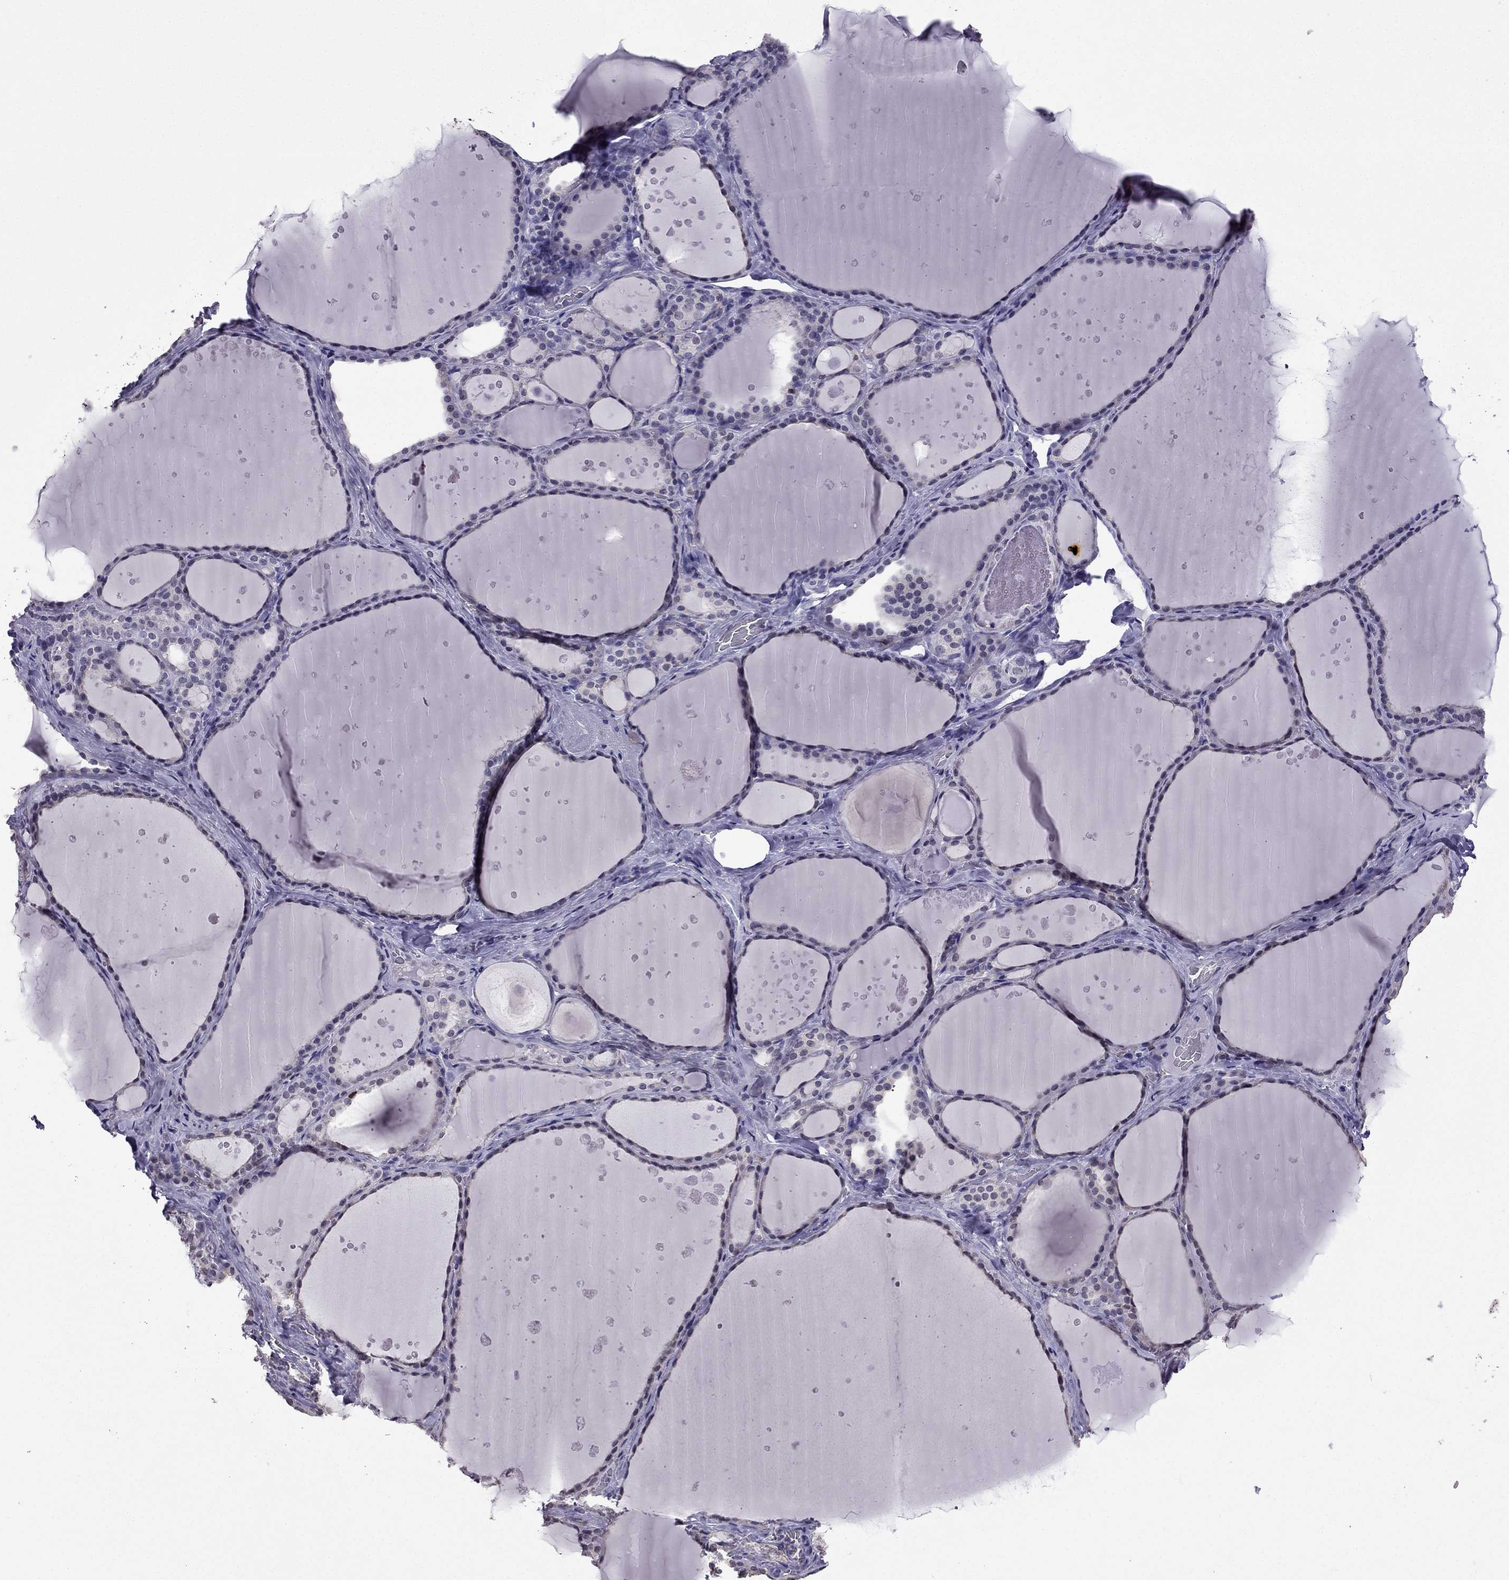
{"staining": {"intensity": "negative", "quantity": "none", "location": "none"}, "tissue": "thyroid gland", "cell_type": "Glandular cells", "image_type": "normal", "snomed": [{"axis": "morphology", "description": "Normal tissue, NOS"}, {"axis": "topography", "description": "Thyroid gland"}], "caption": "Glandular cells show no significant protein staining in unremarkable thyroid gland. Brightfield microscopy of immunohistochemistry stained with DAB (3,3'-diaminobenzidine) (brown) and hematoxylin (blue), captured at high magnification.", "gene": "CCK", "patient": {"sex": "male", "age": 63}}